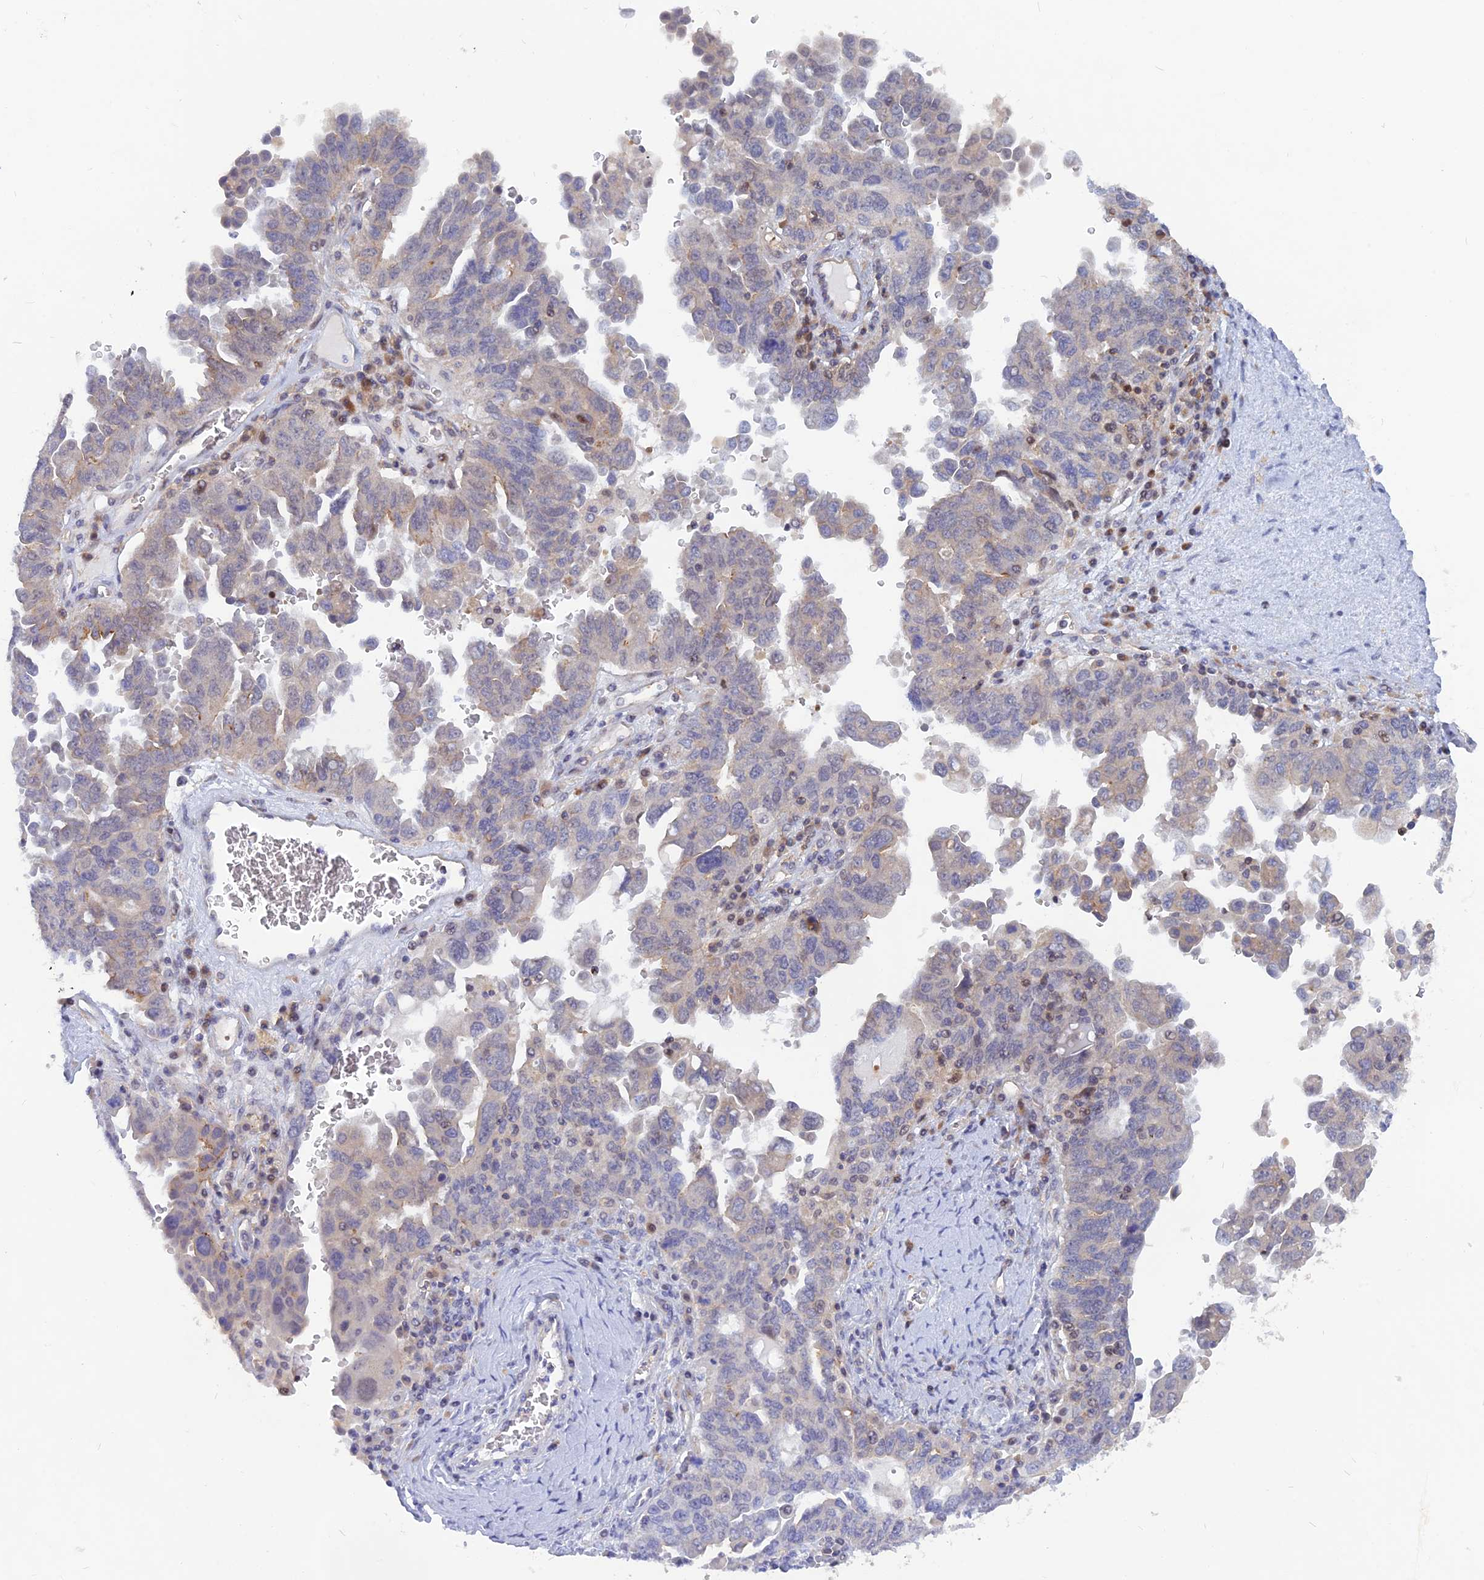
{"staining": {"intensity": "weak", "quantity": "<25%", "location": "cytoplasmic/membranous"}, "tissue": "ovarian cancer", "cell_type": "Tumor cells", "image_type": "cancer", "snomed": [{"axis": "morphology", "description": "Carcinoma, endometroid"}, {"axis": "topography", "description": "Ovary"}], "caption": "A high-resolution photomicrograph shows immunohistochemistry (IHC) staining of endometroid carcinoma (ovarian), which displays no significant expression in tumor cells.", "gene": "DNAJC16", "patient": {"sex": "female", "age": 62}}